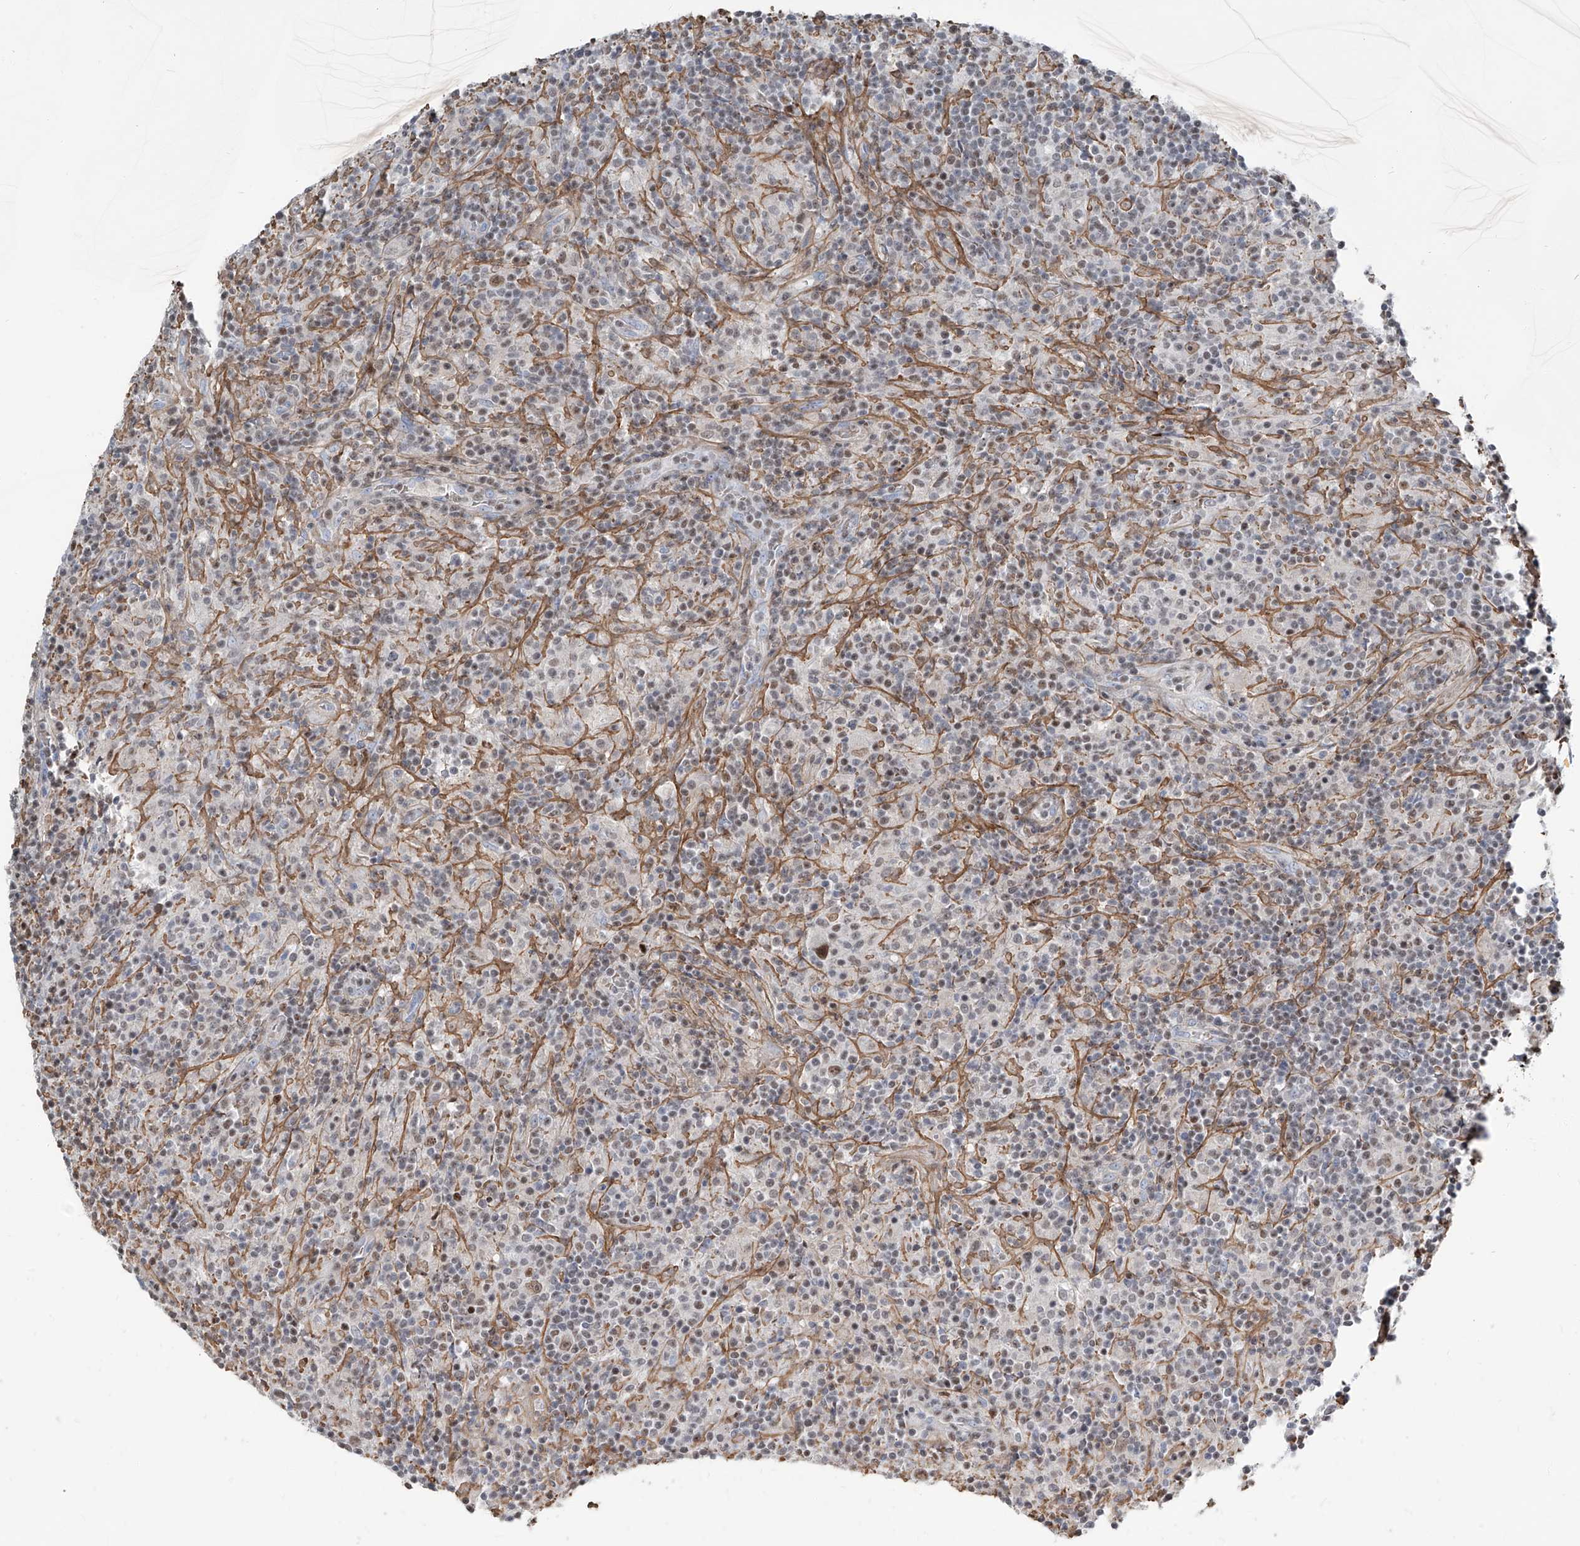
{"staining": {"intensity": "weak", "quantity": ">75%", "location": "nuclear"}, "tissue": "lymphoma", "cell_type": "Tumor cells", "image_type": "cancer", "snomed": [{"axis": "morphology", "description": "Hodgkin's disease, NOS"}, {"axis": "topography", "description": "Lymph node"}], "caption": "A brown stain highlights weak nuclear staining of a protein in human Hodgkin's disease tumor cells.", "gene": "HOXA3", "patient": {"sex": "male", "age": 70}}